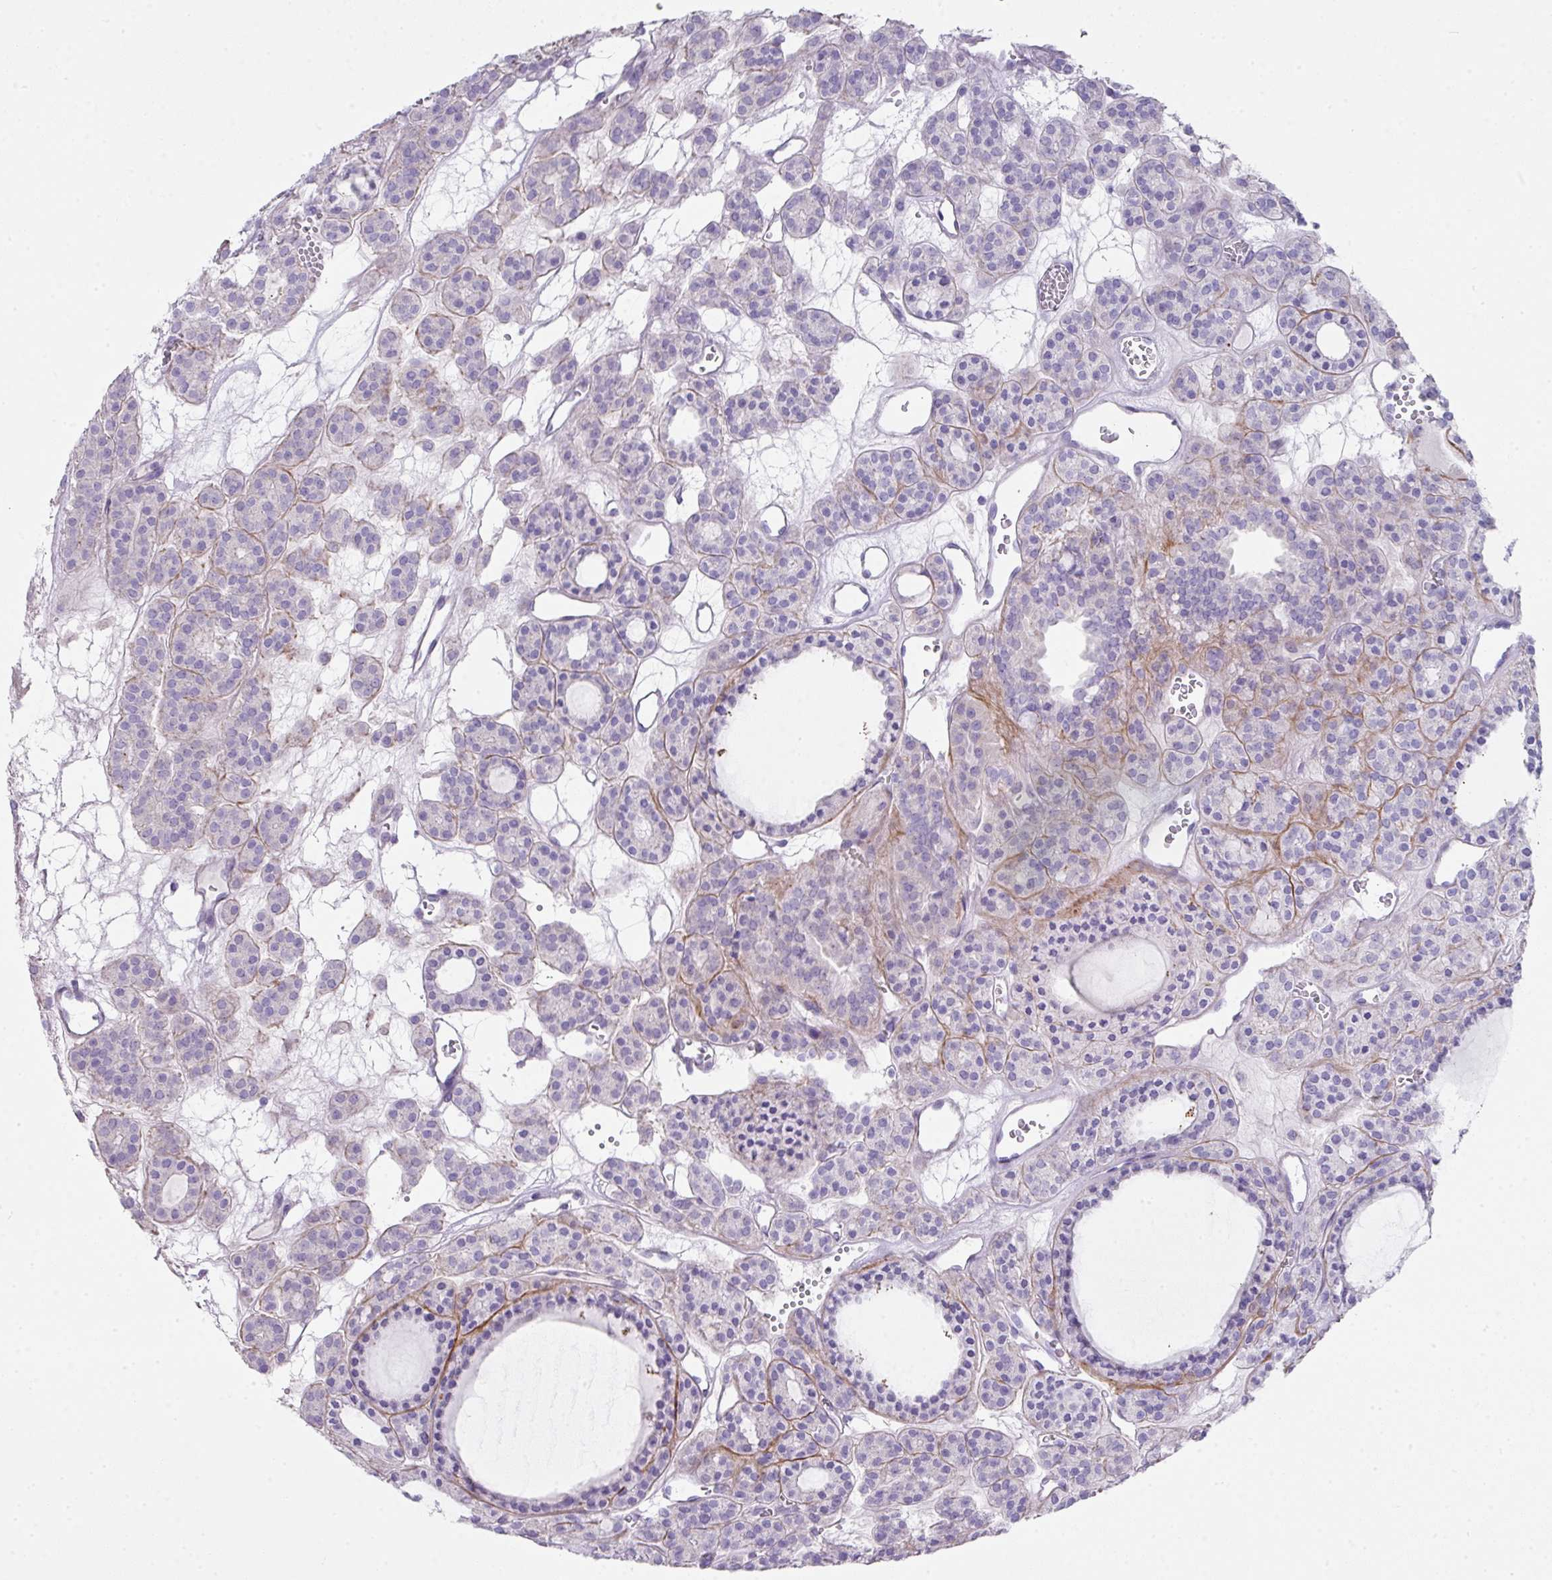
{"staining": {"intensity": "negative", "quantity": "none", "location": "none"}, "tissue": "thyroid cancer", "cell_type": "Tumor cells", "image_type": "cancer", "snomed": [{"axis": "morphology", "description": "Follicular adenoma carcinoma, NOS"}, {"axis": "topography", "description": "Thyroid gland"}], "caption": "Immunohistochemistry histopathology image of neoplastic tissue: follicular adenoma carcinoma (thyroid) stained with DAB demonstrates no significant protein staining in tumor cells.", "gene": "GLI4", "patient": {"sex": "female", "age": 63}}